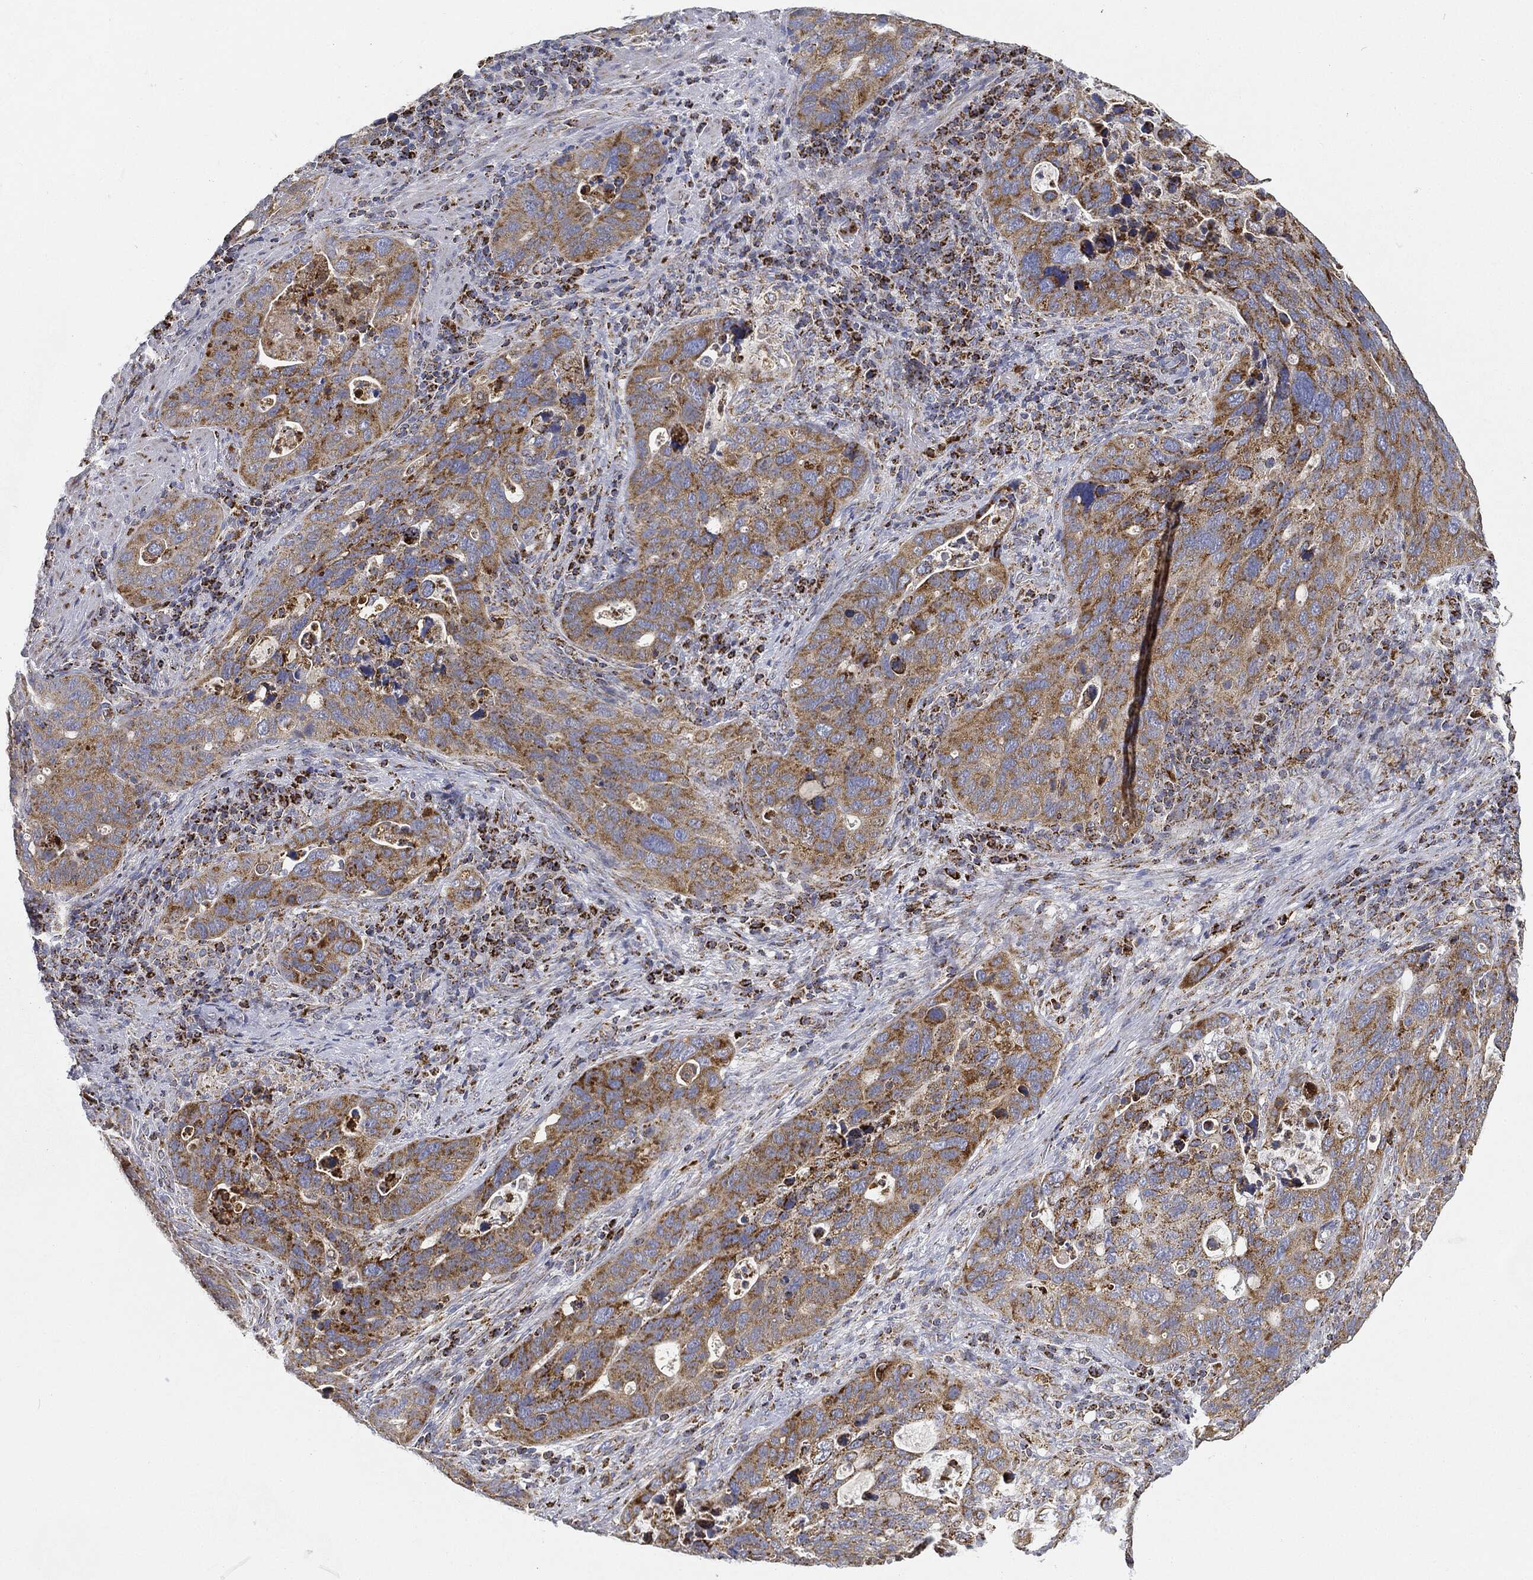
{"staining": {"intensity": "strong", "quantity": "25%-75%", "location": "cytoplasmic/membranous"}, "tissue": "stomach cancer", "cell_type": "Tumor cells", "image_type": "cancer", "snomed": [{"axis": "morphology", "description": "Adenocarcinoma, NOS"}, {"axis": "topography", "description": "Stomach"}], "caption": "Immunohistochemical staining of human adenocarcinoma (stomach) shows strong cytoplasmic/membranous protein staining in about 25%-75% of tumor cells. Using DAB (3,3'-diaminobenzidine) (brown) and hematoxylin (blue) stains, captured at high magnification using brightfield microscopy.", "gene": "CAPN15", "patient": {"sex": "male", "age": 54}}